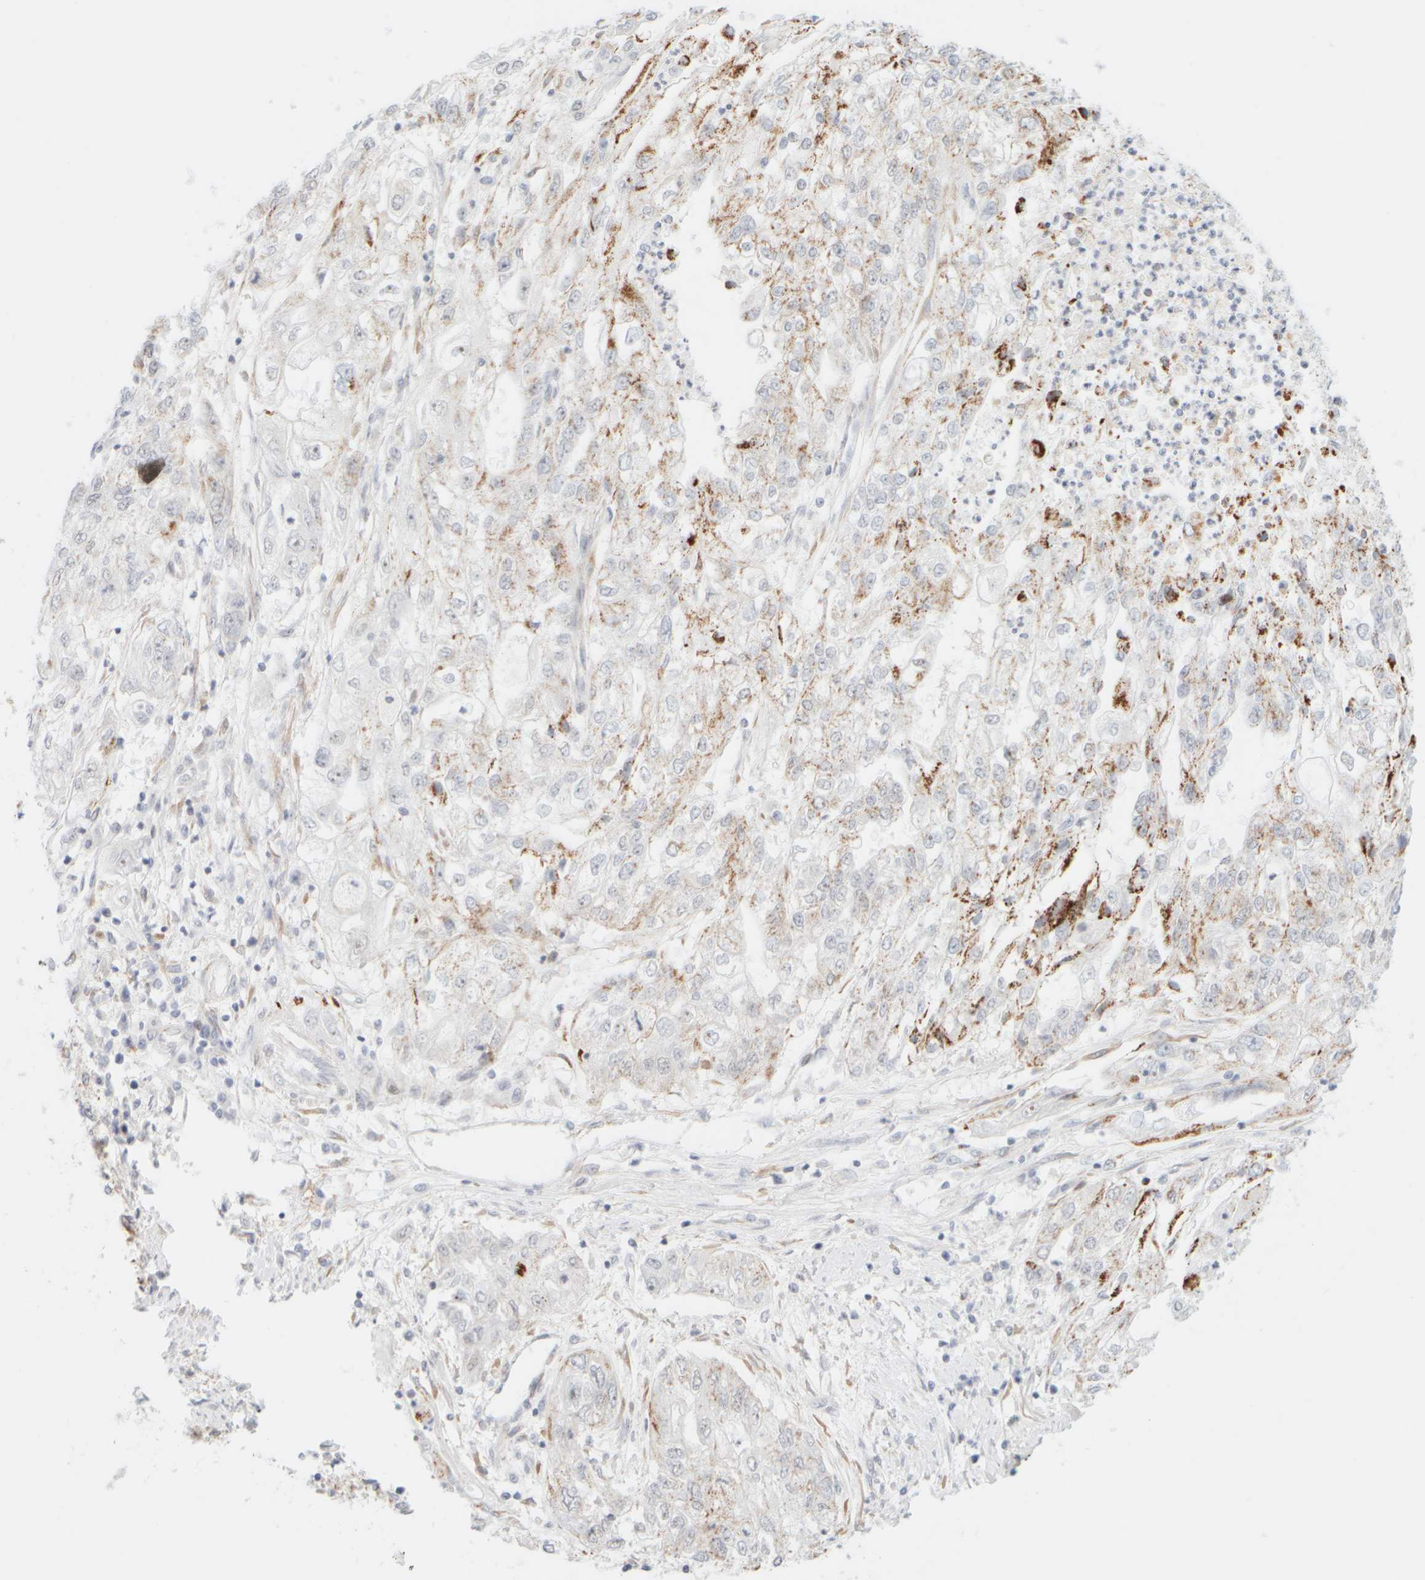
{"staining": {"intensity": "moderate", "quantity": "25%-75%", "location": "cytoplasmic/membranous"}, "tissue": "endometrial cancer", "cell_type": "Tumor cells", "image_type": "cancer", "snomed": [{"axis": "morphology", "description": "Adenocarcinoma, NOS"}, {"axis": "topography", "description": "Endometrium"}], "caption": "Endometrial cancer (adenocarcinoma) stained with IHC exhibits moderate cytoplasmic/membranous positivity in about 25%-75% of tumor cells.", "gene": "PPM1K", "patient": {"sex": "female", "age": 49}}